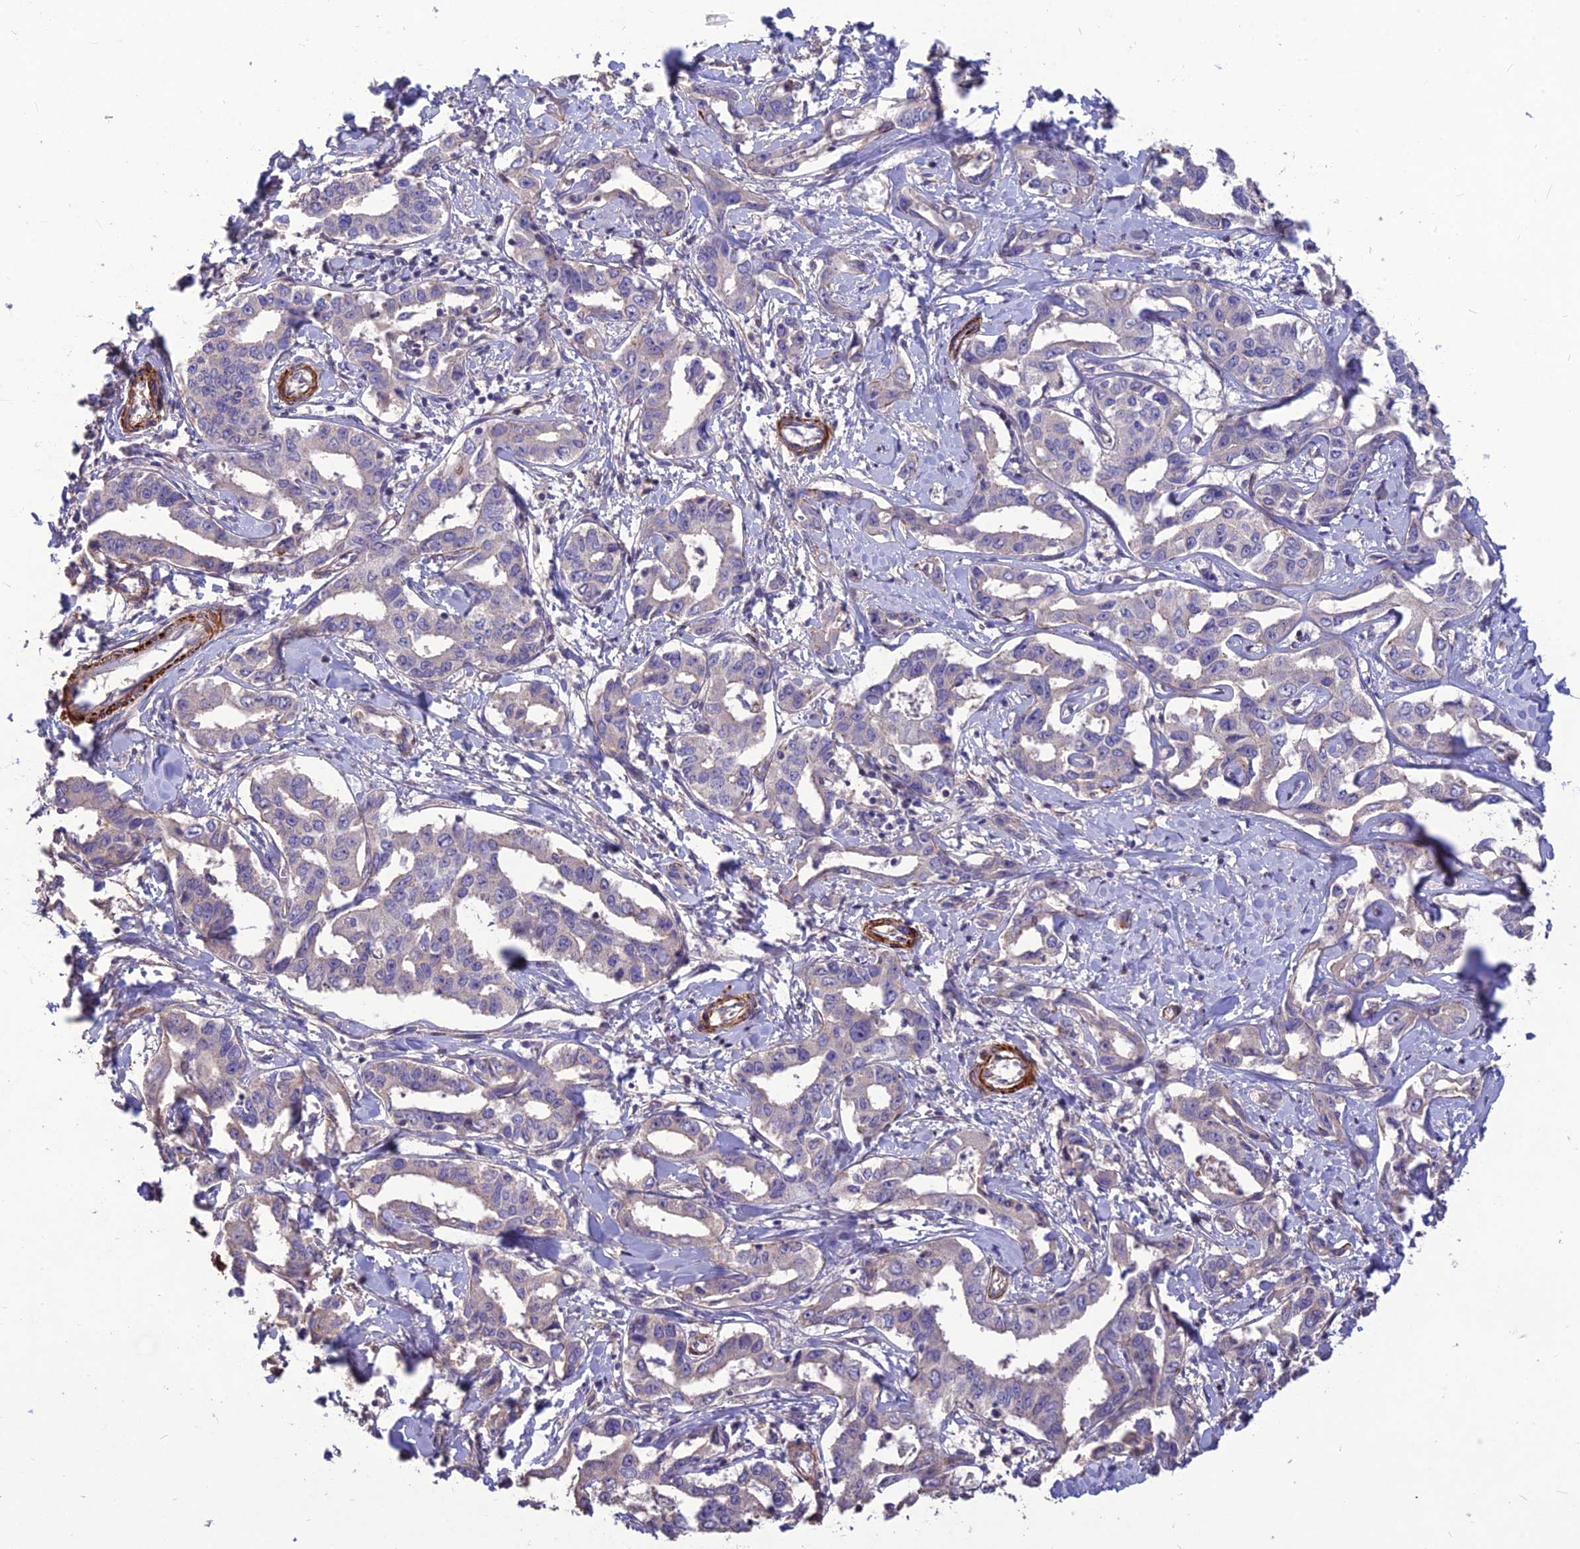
{"staining": {"intensity": "negative", "quantity": "none", "location": "none"}, "tissue": "liver cancer", "cell_type": "Tumor cells", "image_type": "cancer", "snomed": [{"axis": "morphology", "description": "Cholangiocarcinoma"}, {"axis": "topography", "description": "Liver"}], "caption": "The image exhibits no staining of tumor cells in liver cholangiocarcinoma. (Brightfield microscopy of DAB (3,3'-diaminobenzidine) immunohistochemistry (IHC) at high magnification).", "gene": "CLUH", "patient": {"sex": "male", "age": 59}}